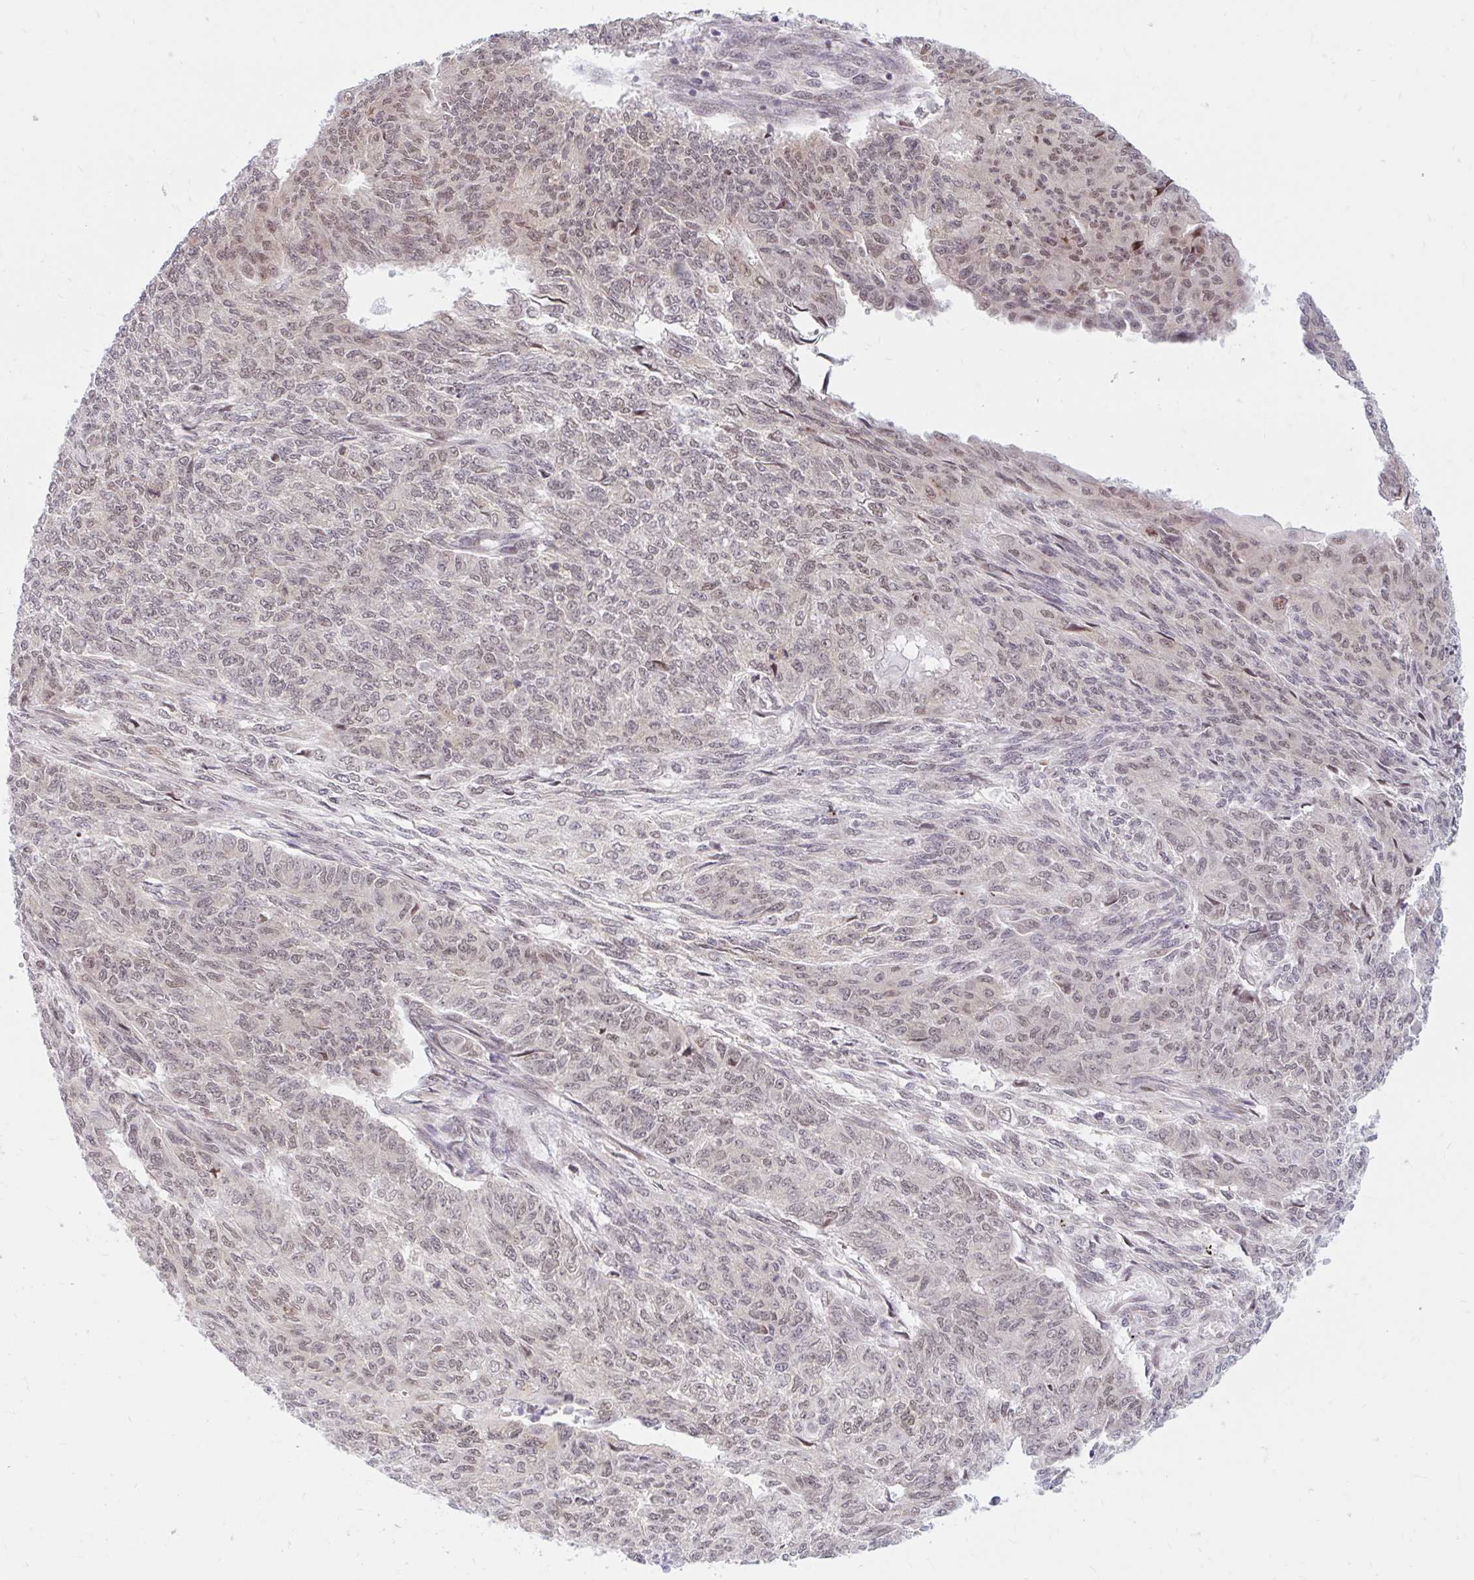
{"staining": {"intensity": "weak", "quantity": "<25%", "location": "nuclear"}, "tissue": "endometrial cancer", "cell_type": "Tumor cells", "image_type": "cancer", "snomed": [{"axis": "morphology", "description": "Adenocarcinoma, NOS"}, {"axis": "topography", "description": "Endometrium"}], "caption": "Photomicrograph shows no protein expression in tumor cells of endometrial cancer (adenocarcinoma) tissue.", "gene": "SRSF10", "patient": {"sex": "female", "age": 32}}